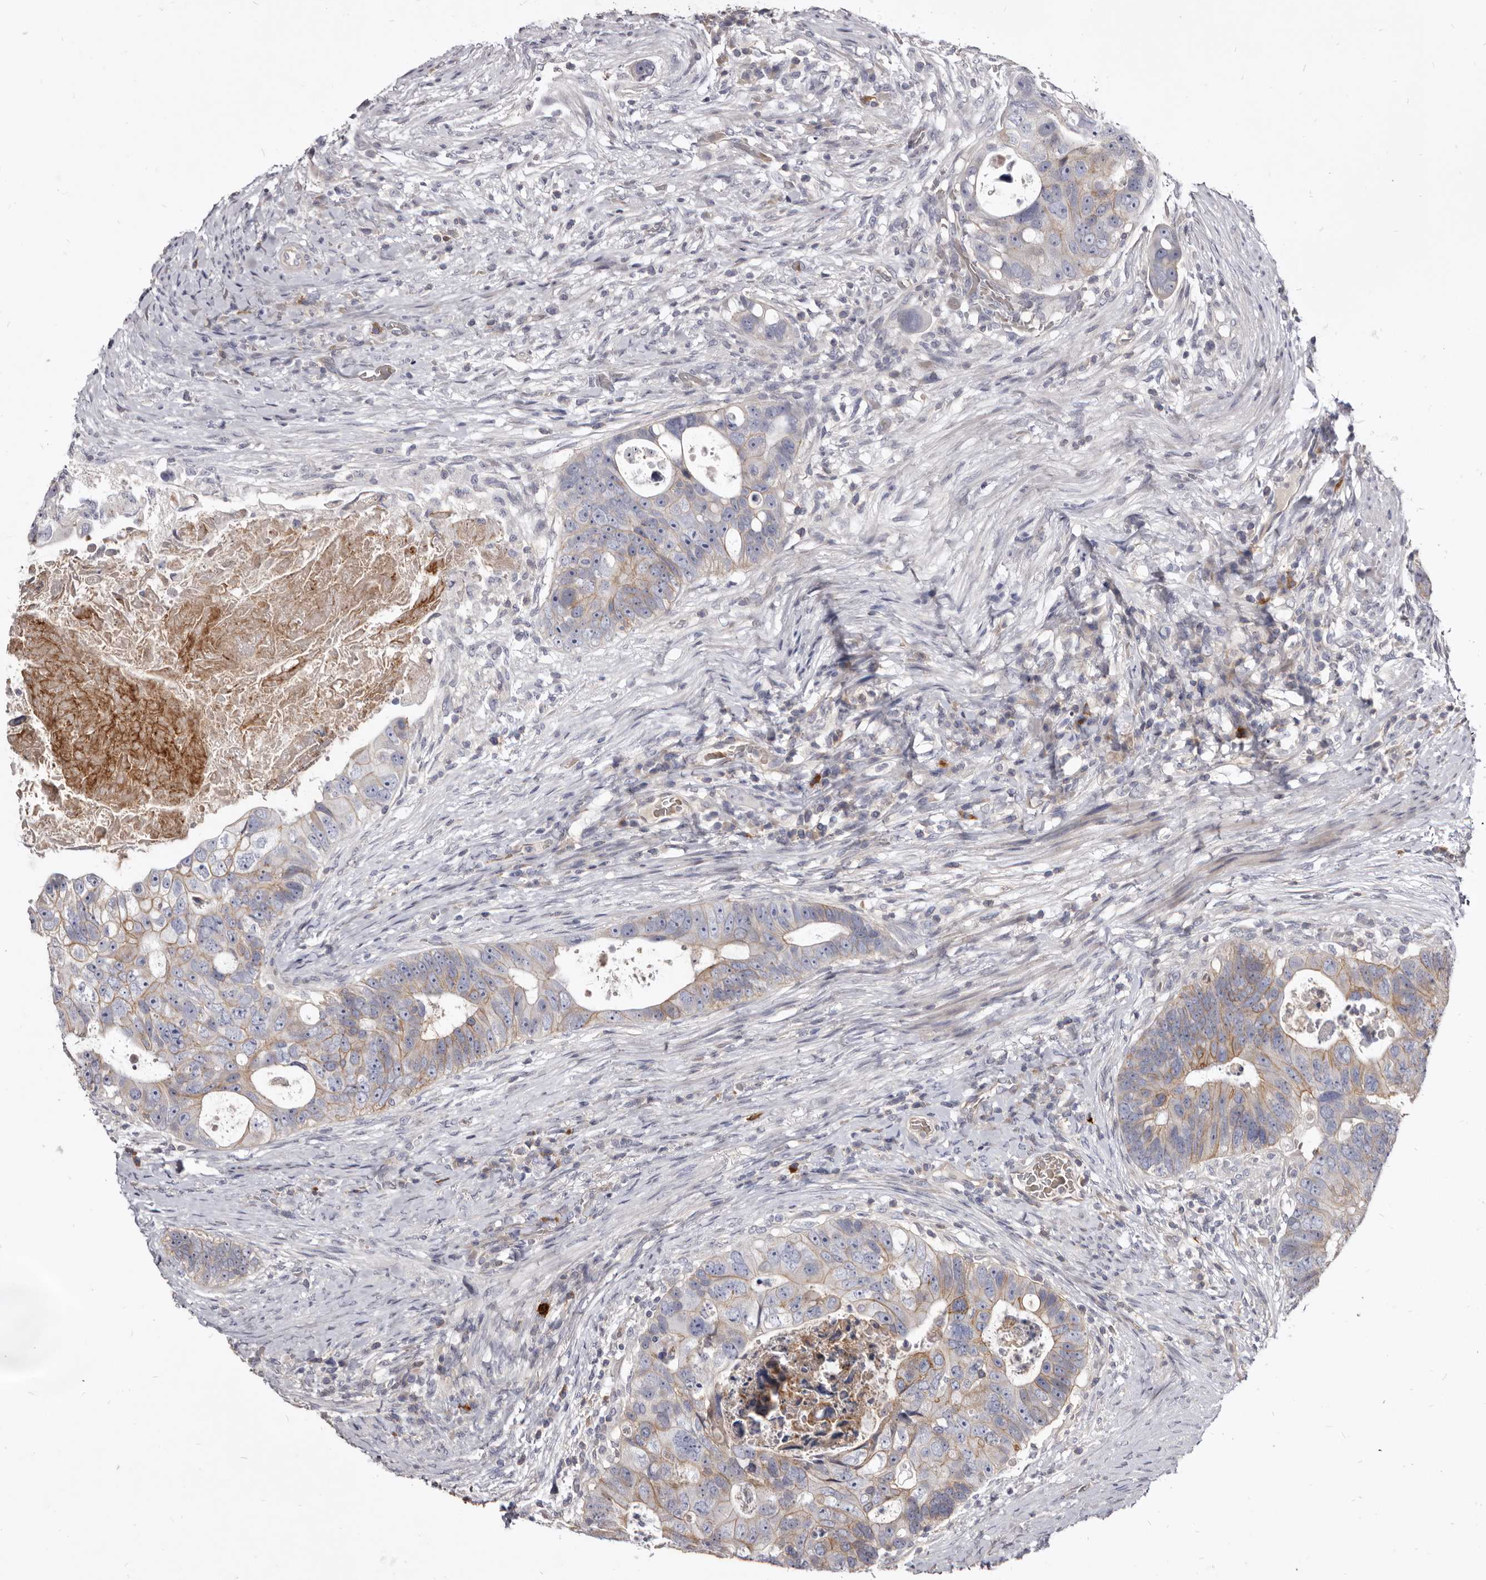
{"staining": {"intensity": "moderate", "quantity": "25%-75%", "location": "cytoplasmic/membranous"}, "tissue": "colorectal cancer", "cell_type": "Tumor cells", "image_type": "cancer", "snomed": [{"axis": "morphology", "description": "Adenocarcinoma, NOS"}, {"axis": "topography", "description": "Rectum"}], "caption": "High-magnification brightfield microscopy of colorectal adenocarcinoma stained with DAB (3,3'-diaminobenzidine) (brown) and counterstained with hematoxylin (blue). tumor cells exhibit moderate cytoplasmic/membranous expression is present in approximately25%-75% of cells. Using DAB (brown) and hematoxylin (blue) stains, captured at high magnification using brightfield microscopy.", "gene": "FAS", "patient": {"sex": "male", "age": 59}}